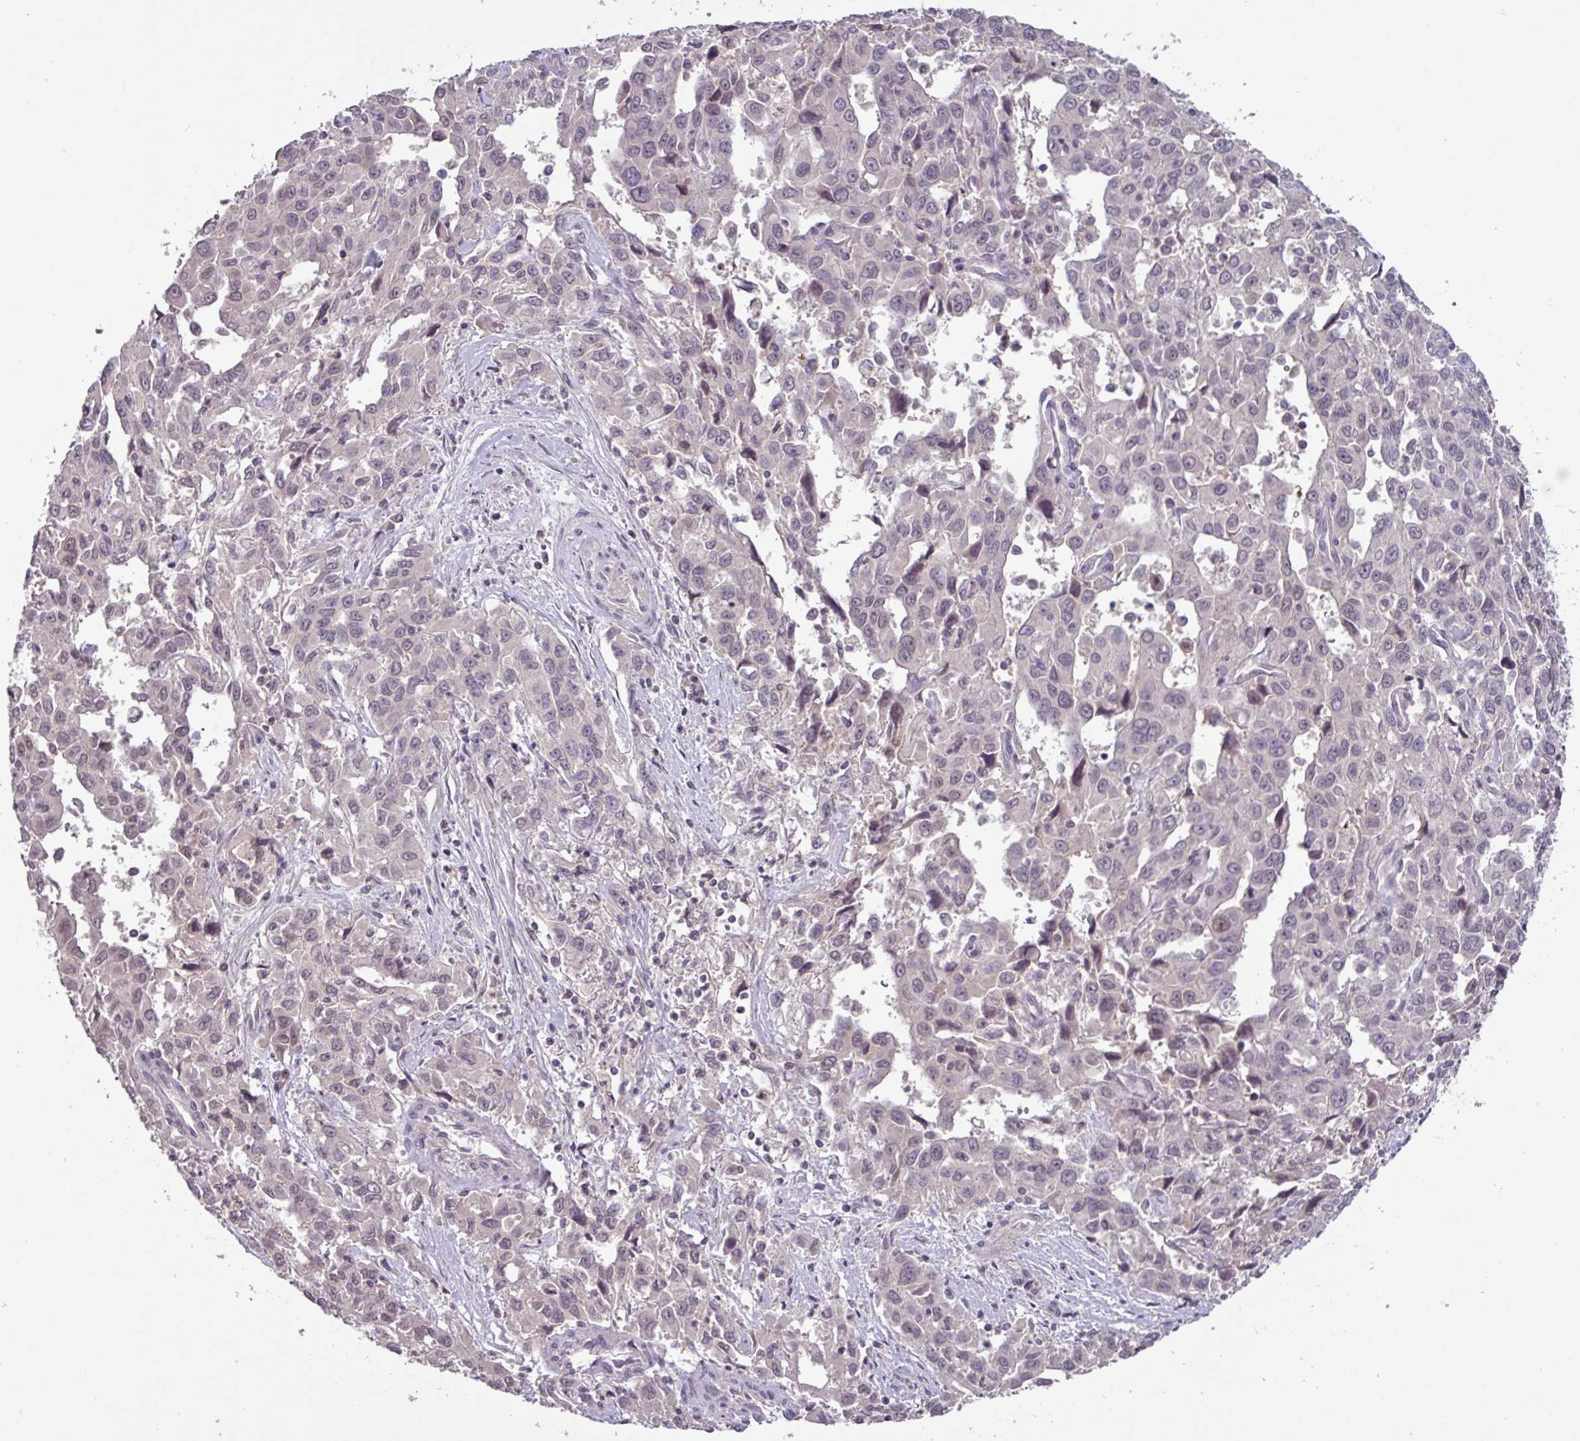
{"staining": {"intensity": "weak", "quantity": "<25%", "location": "nuclear"}, "tissue": "liver cancer", "cell_type": "Tumor cells", "image_type": "cancer", "snomed": [{"axis": "morphology", "description": "Carcinoma, Hepatocellular, NOS"}, {"axis": "topography", "description": "Liver"}], "caption": "Photomicrograph shows no significant protein staining in tumor cells of liver cancer.", "gene": "SLC5A10", "patient": {"sex": "male", "age": 63}}